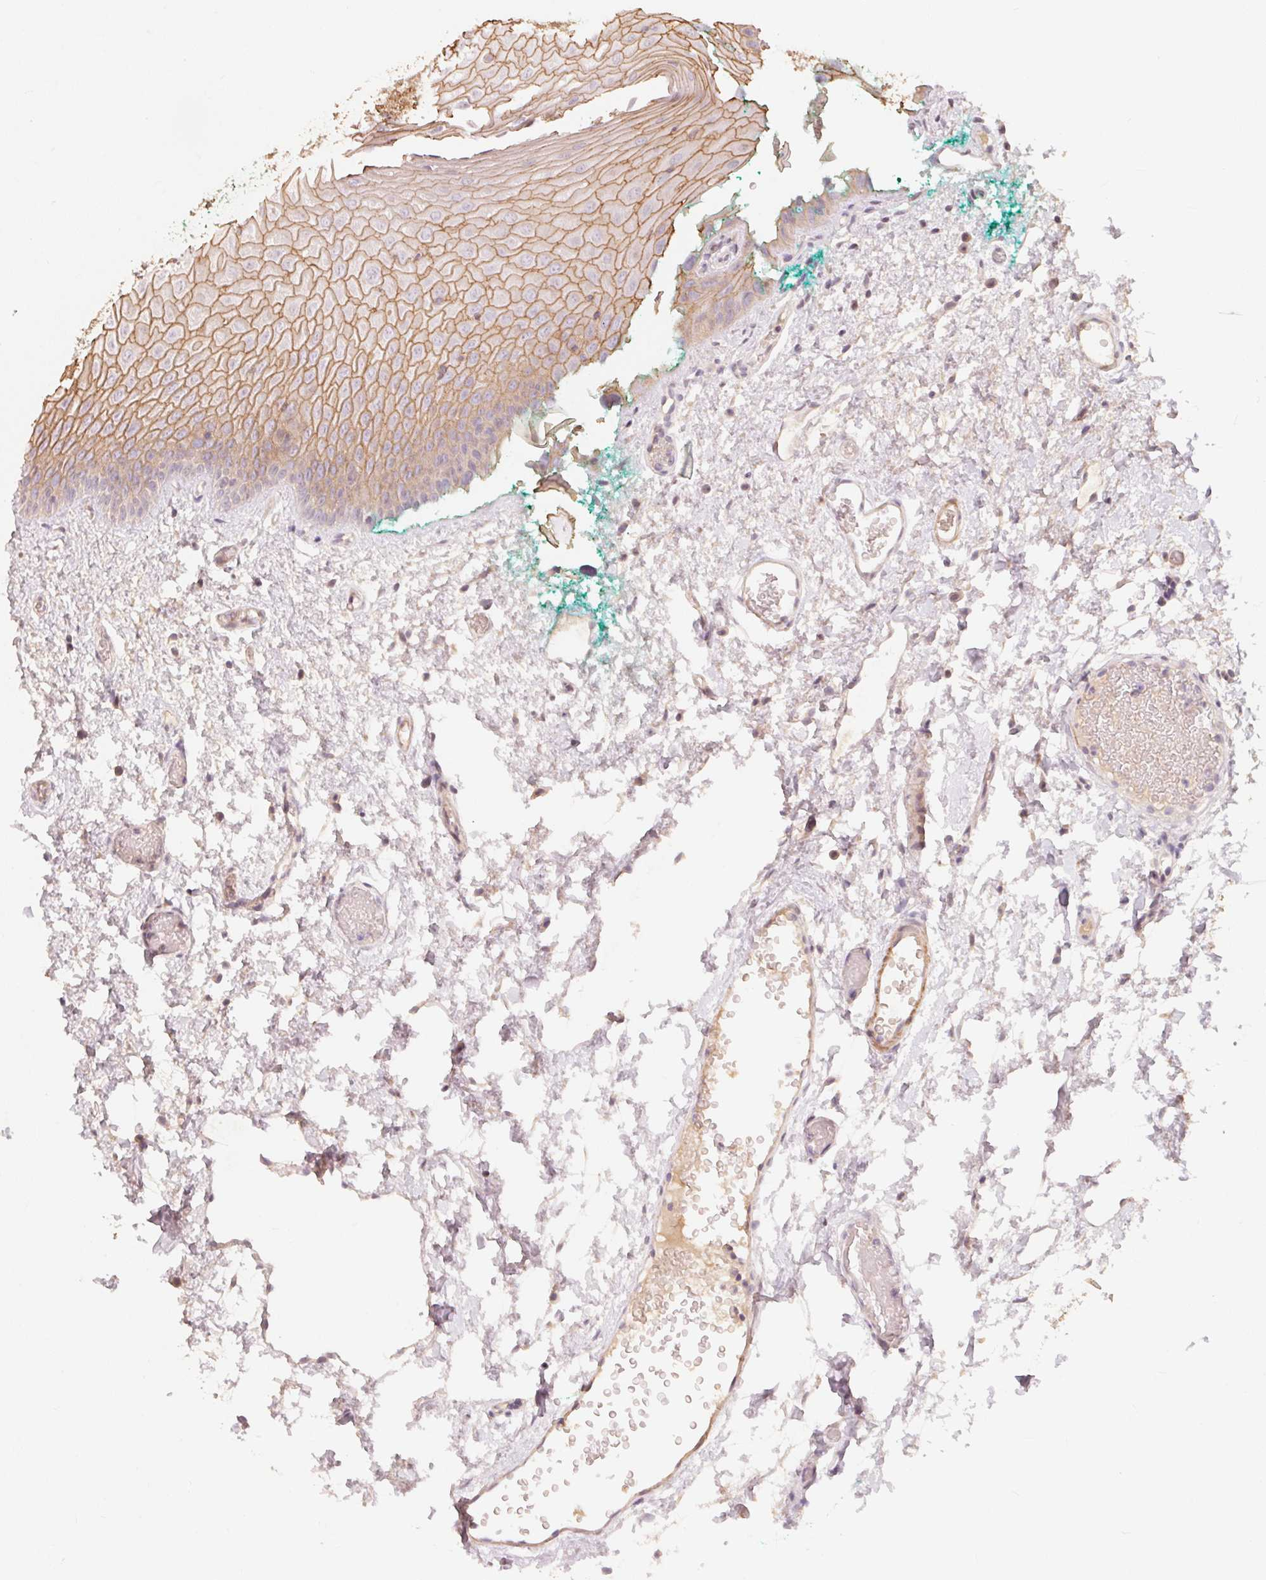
{"staining": {"intensity": "moderate", "quantity": "25%-75%", "location": "cytoplasmic/membranous"}, "tissue": "oral mucosa", "cell_type": "Squamous epithelial cells", "image_type": "normal", "snomed": [{"axis": "morphology", "description": "Normal tissue, NOS"}, {"axis": "morphology", "description": "Squamous cell carcinoma, NOS"}, {"axis": "topography", "description": "Oral tissue"}, {"axis": "topography", "description": "Head-Neck"}], "caption": "An IHC histopathology image of benign tissue is shown. Protein staining in brown highlights moderate cytoplasmic/membranous positivity in oral mucosa within squamous epithelial cells.", "gene": "TP53AIP1", "patient": {"sex": "male", "age": 78}}